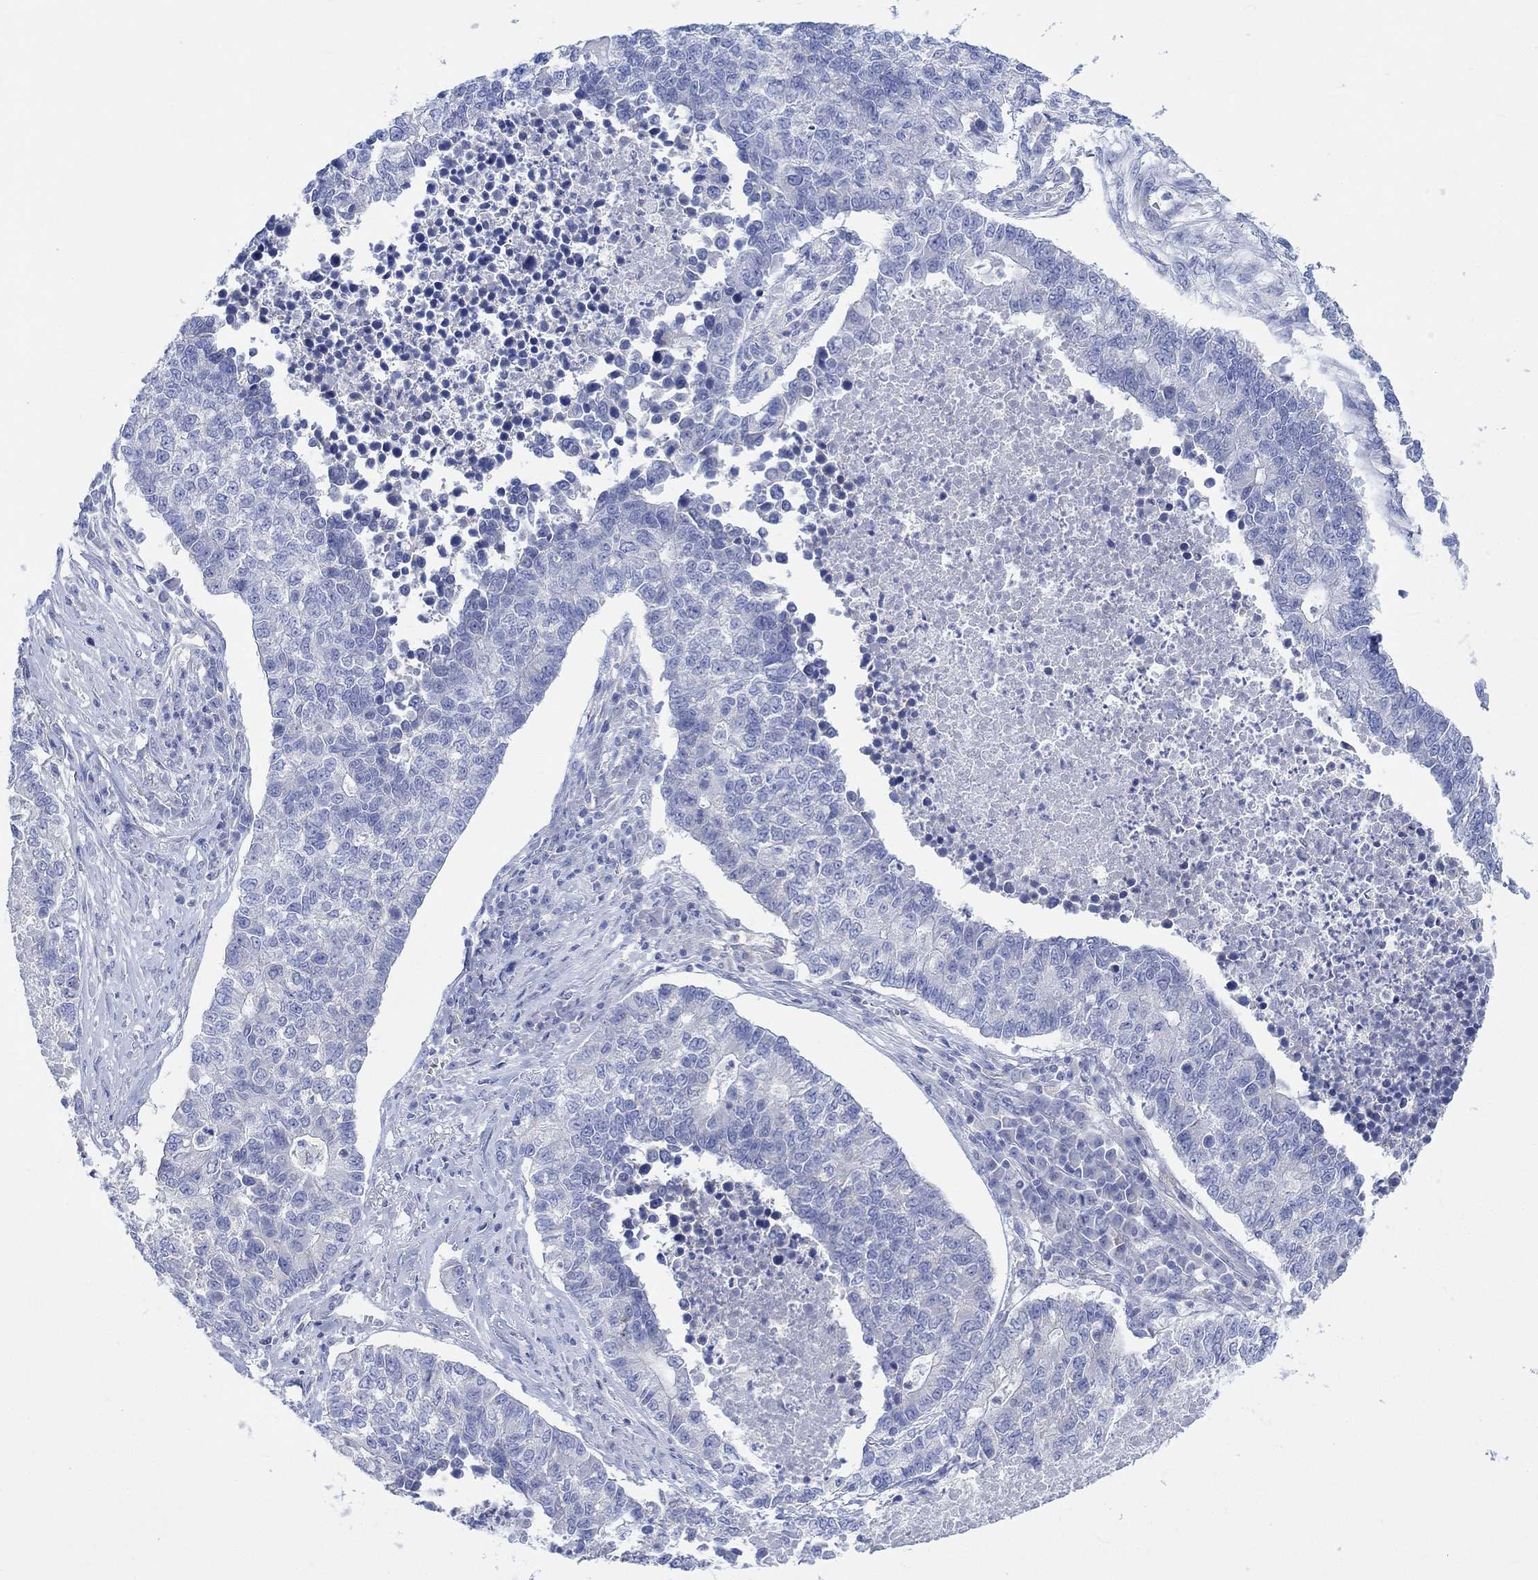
{"staining": {"intensity": "negative", "quantity": "none", "location": "none"}, "tissue": "lung cancer", "cell_type": "Tumor cells", "image_type": "cancer", "snomed": [{"axis": "morphology", "description": "Adenocarcinoma, NOS"}, {"axis": "topography", "description": "Lung"}], "caption": "This is a photomicrograph of immunohistochemistry (IHC) staining of lung cancer, which shows no expression in tumor cells.", "gene": "REEP6", "patient": {"sex": "male", "age": 57}}